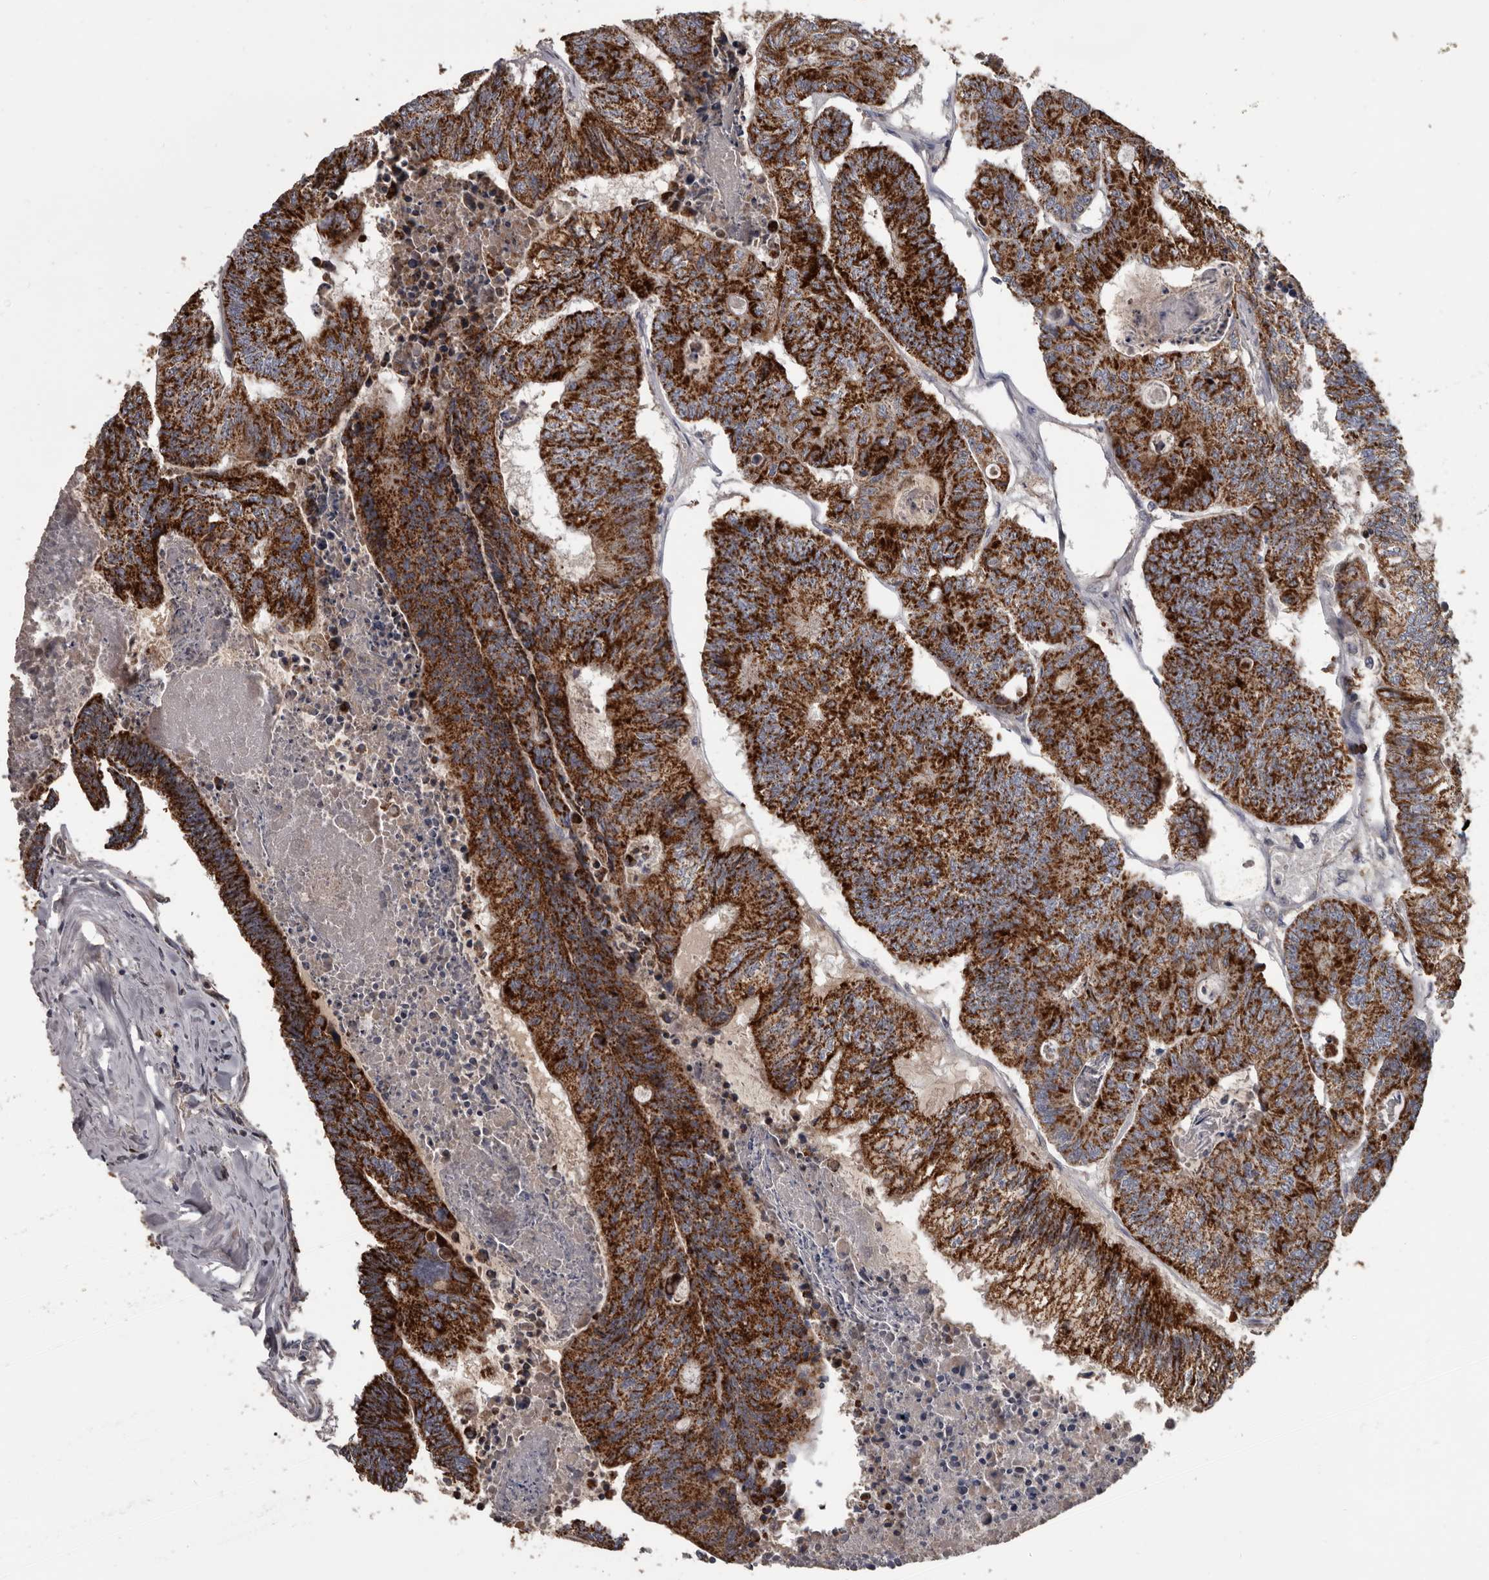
{"staining": {"intensity": "strong", "quantity": ">75%", "location": "cytoplasmic/membranous"}, "tissue": "colorectal cancer", "cell_type": "Tumor cells", "image_type": "cancer", "snomed": [{"axis": "morphology", "description": "Adenocarcinoma, NOS"}, {"axis": "topography", "description": "Colon"}], "caption": "Protein expression analysis of colorectal cancer (adenocarcinoma) exhibits strong cytoplasmic/membranous staining in about >75% of tumor cells.", "gene": "ALDH5A1", "patient": {"sex": "female", "age": 67}}